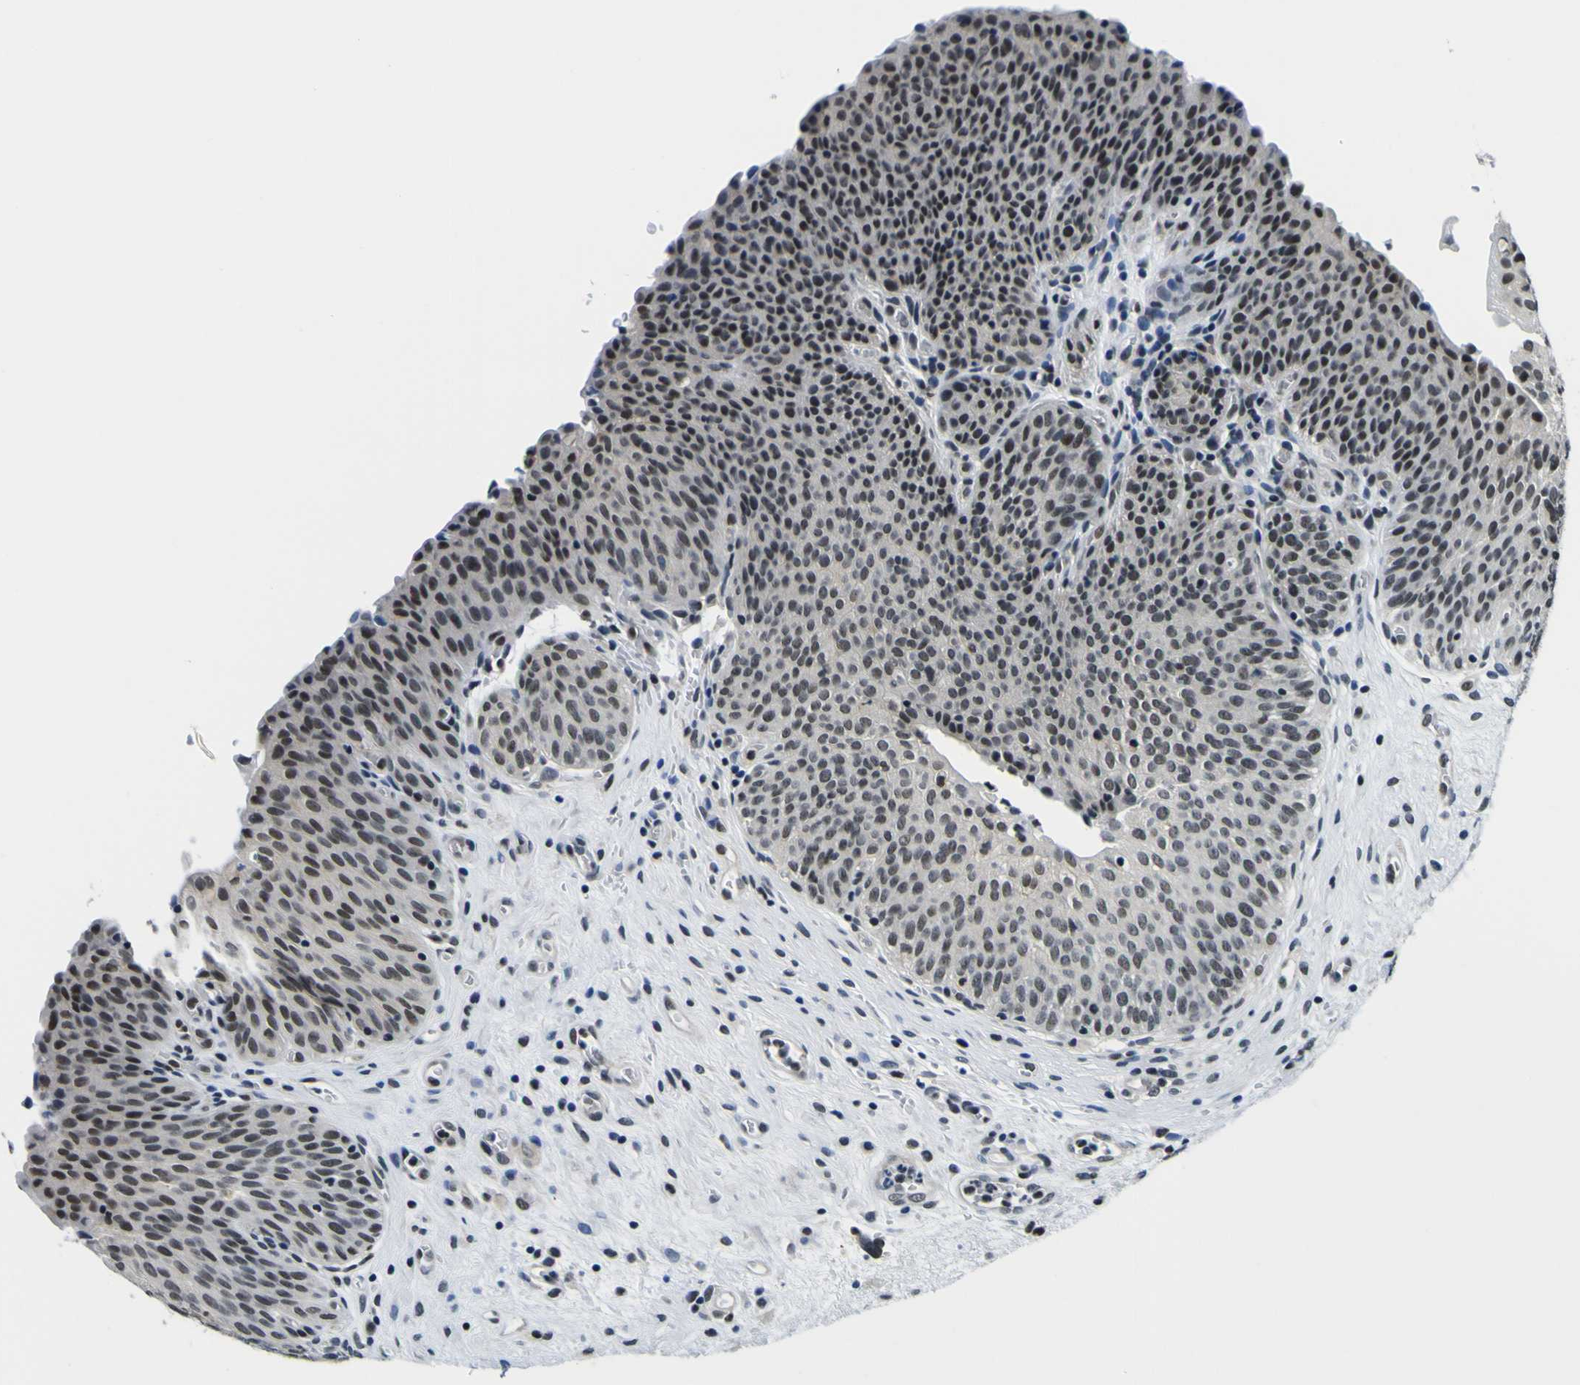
{"staining": {"intensity": "strong", "quantity": "25%-75%", "location": "nuclear"}, "tissue": "urinary bladder", "cell_type": "Urothelial cells", "image_type": "normal", "snomed": [{"axis": "morphology", "description": "Normal tissue, NOS"}, {"axis": "morphology", "description": "Dysplasia, NOS"}, {"axis": "topography", "description": "Urinary bladder"}], "caption": "Immunohistochemistry (IHC) image of unremarkable urinary bladder: urinary bladder stained using immunohistochemistry (IHC) exhibits high levels of strong protein expression localized specifically in the nuclear of urothelial cells, appearing as a nuclear brown color.", "gene": "SP1", "patient": {"sex": "male", "age": 35}}